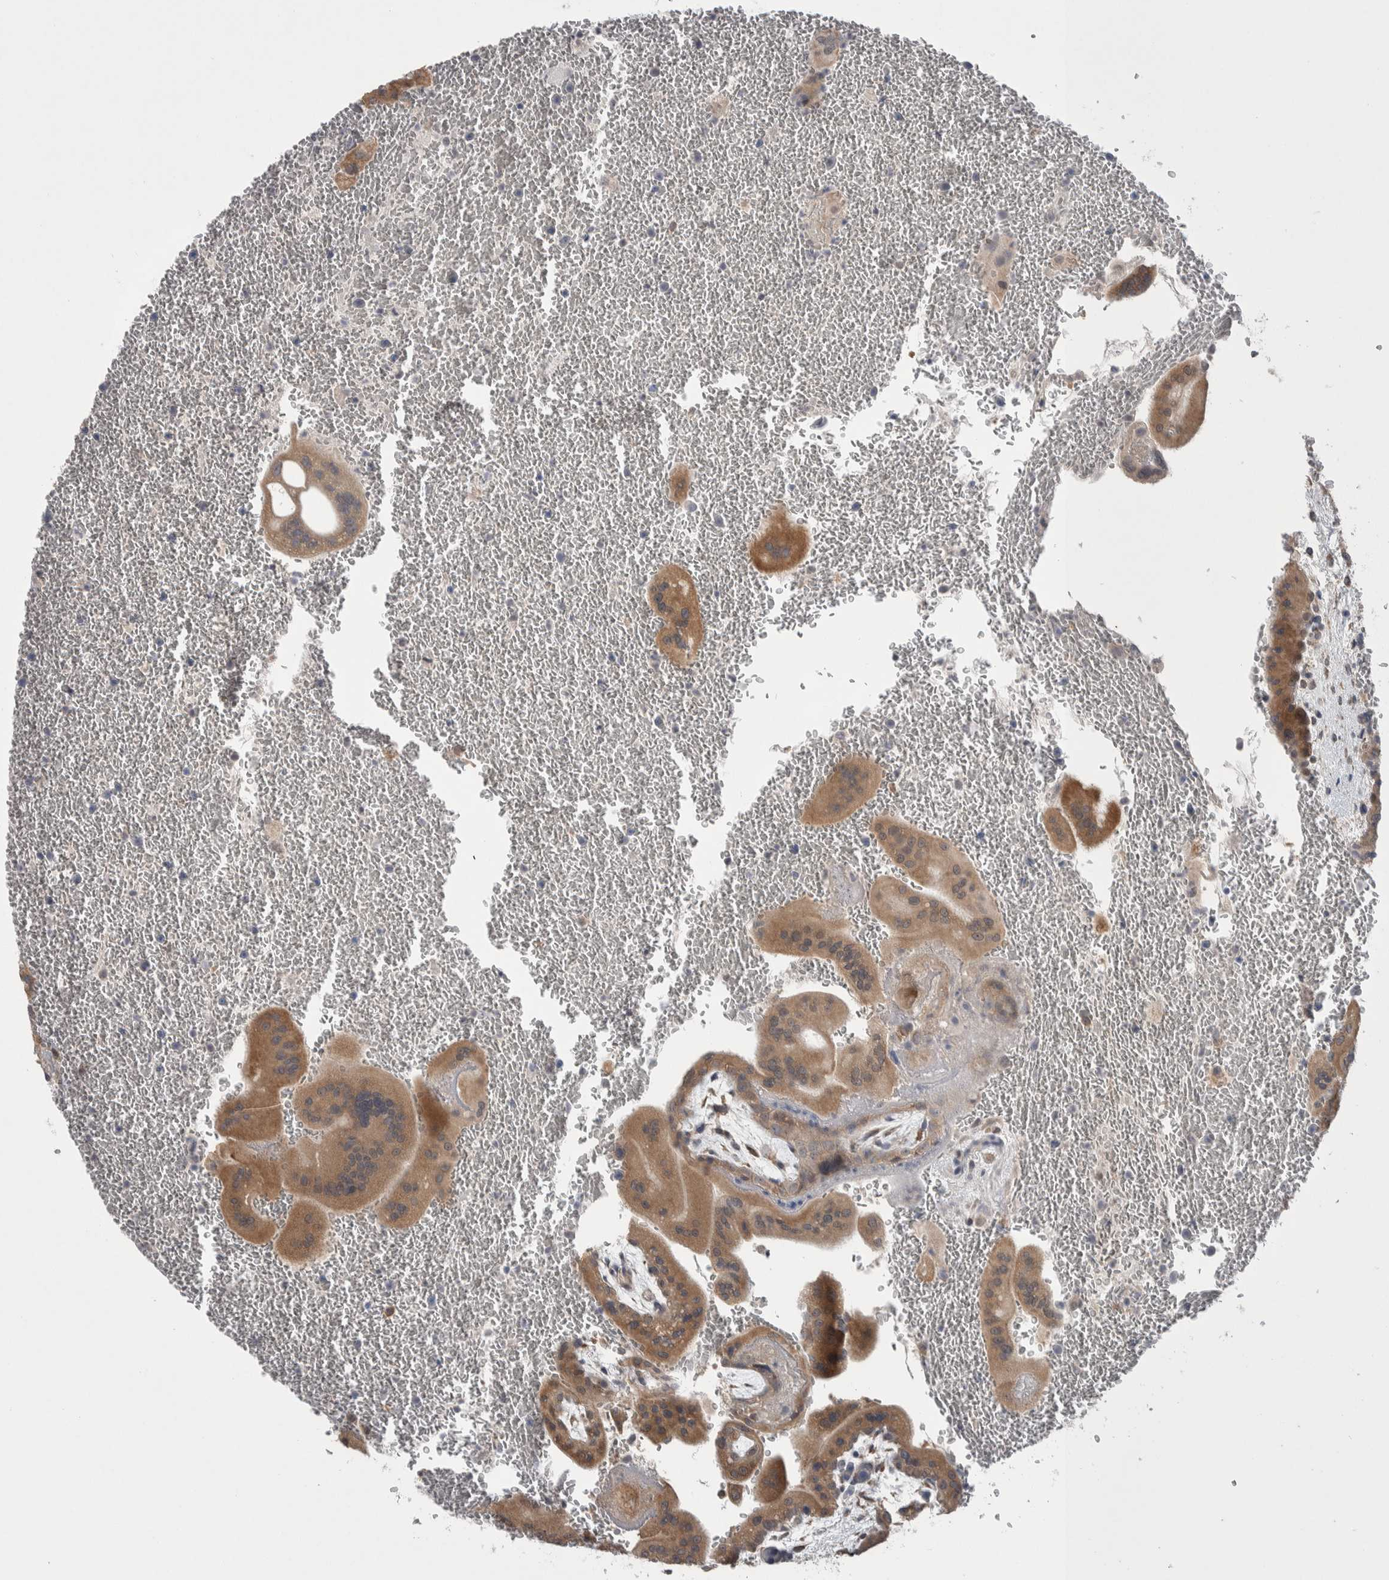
{"staining": {"intensity": "moderate", "quantity": "<25%", "location": "cytoplasmic/membranous"}, "tissue": "placenta", "cell_type": "Decidual cells", "image_type": "normal", "snomed": [{"axis": "morphology", "description": "Normal tissue, NOS"}, {"axis": "topography", "description": "Placenta"}], "caption": "Protein staining reveals moderate cytoplasmic/membranous expression in about <25% of decidual cells in normal placenta. (DAB = brown stain, brightfield microscopy at high magnification).", "gene": "CUL2", "patient": {"sex": "female", "age": 35}}